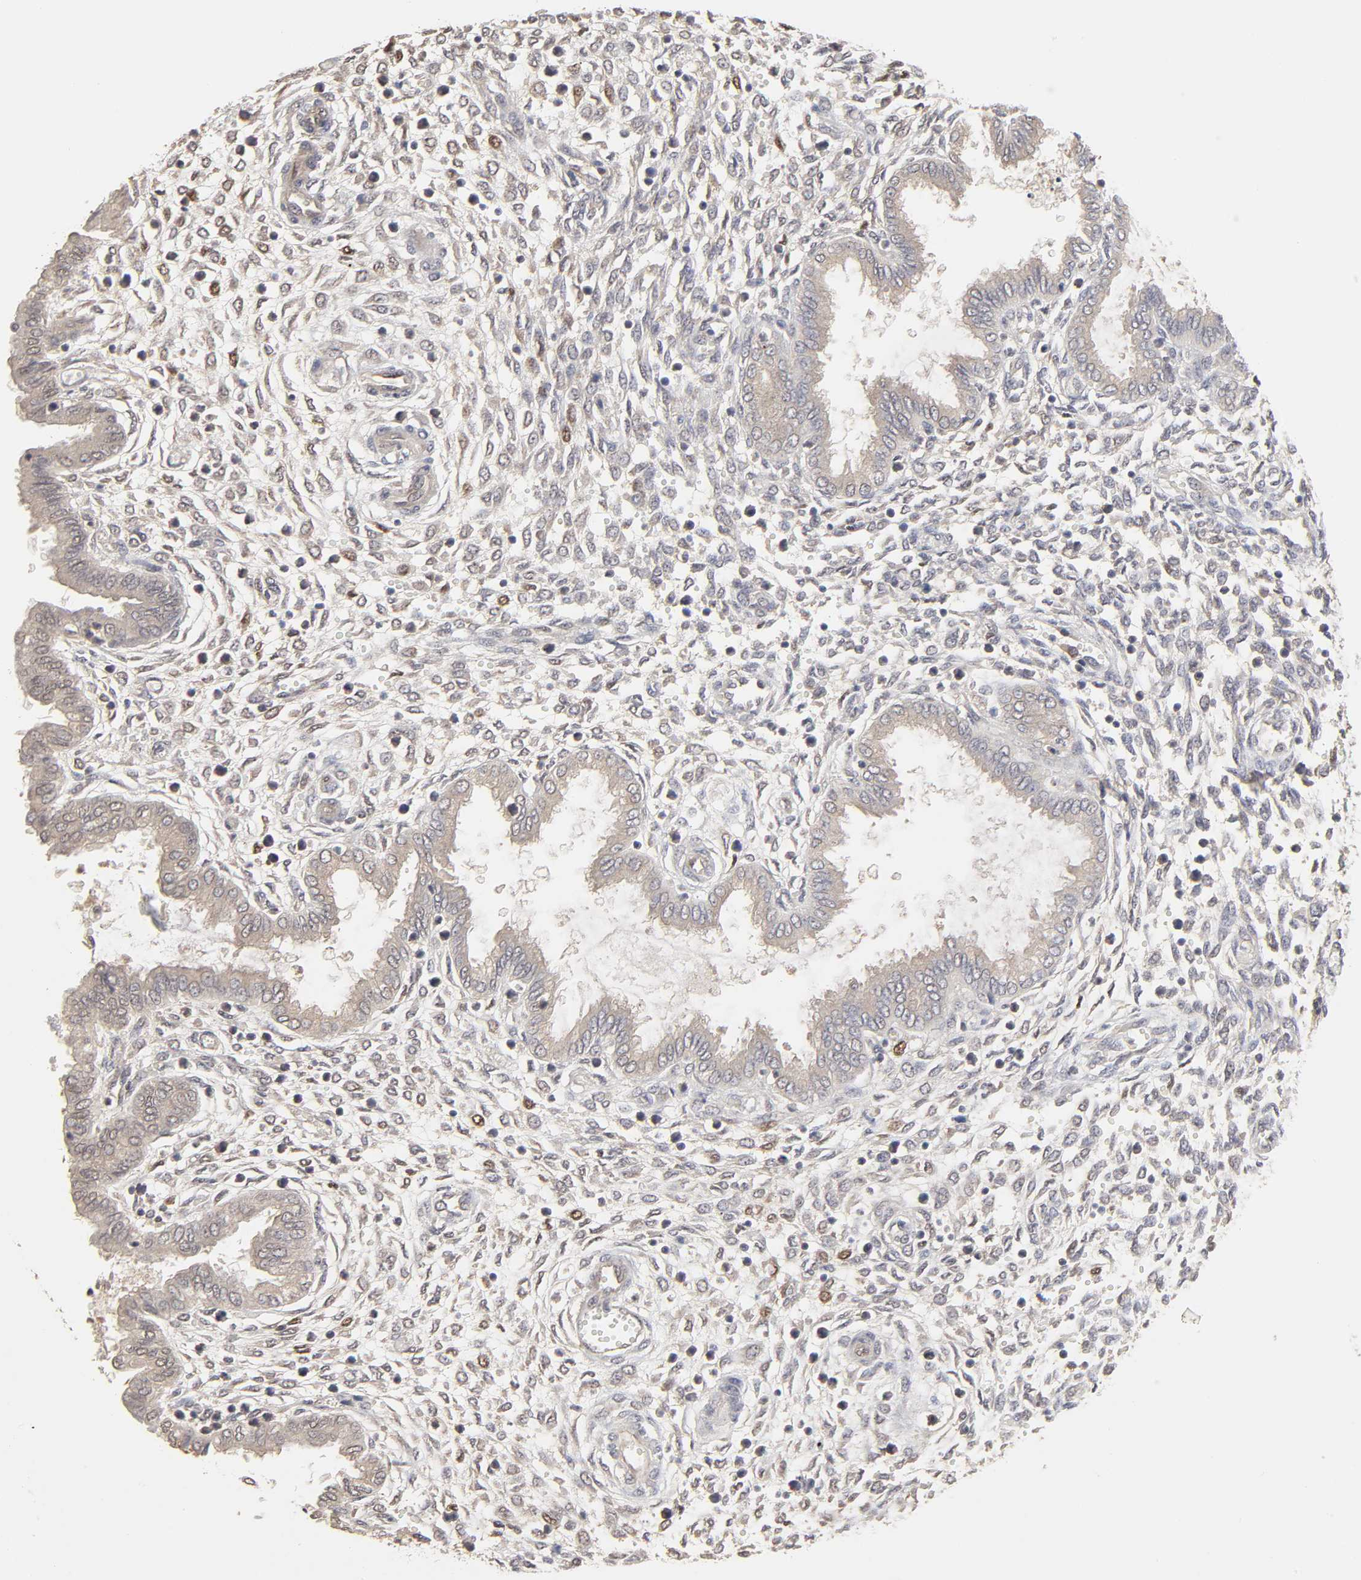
{"staining": {"intensity": "negative", "quantity": "none", "location": "none"}, "tissue": "endometrium", "cell_type": "Cells in endometrial stroma", "image_type": "normal", "snomed": [{"axis": "morphology", "description": "Normal tissue, NOS"}, {"axis": "topography", "description": "Endometrium"}], "caption": "A photomicrograph of human endometrium is negative for staining in cells in endometrial stroma.", "gene": "MAPK1", "patient": {"sex": "female", "age": 33}}